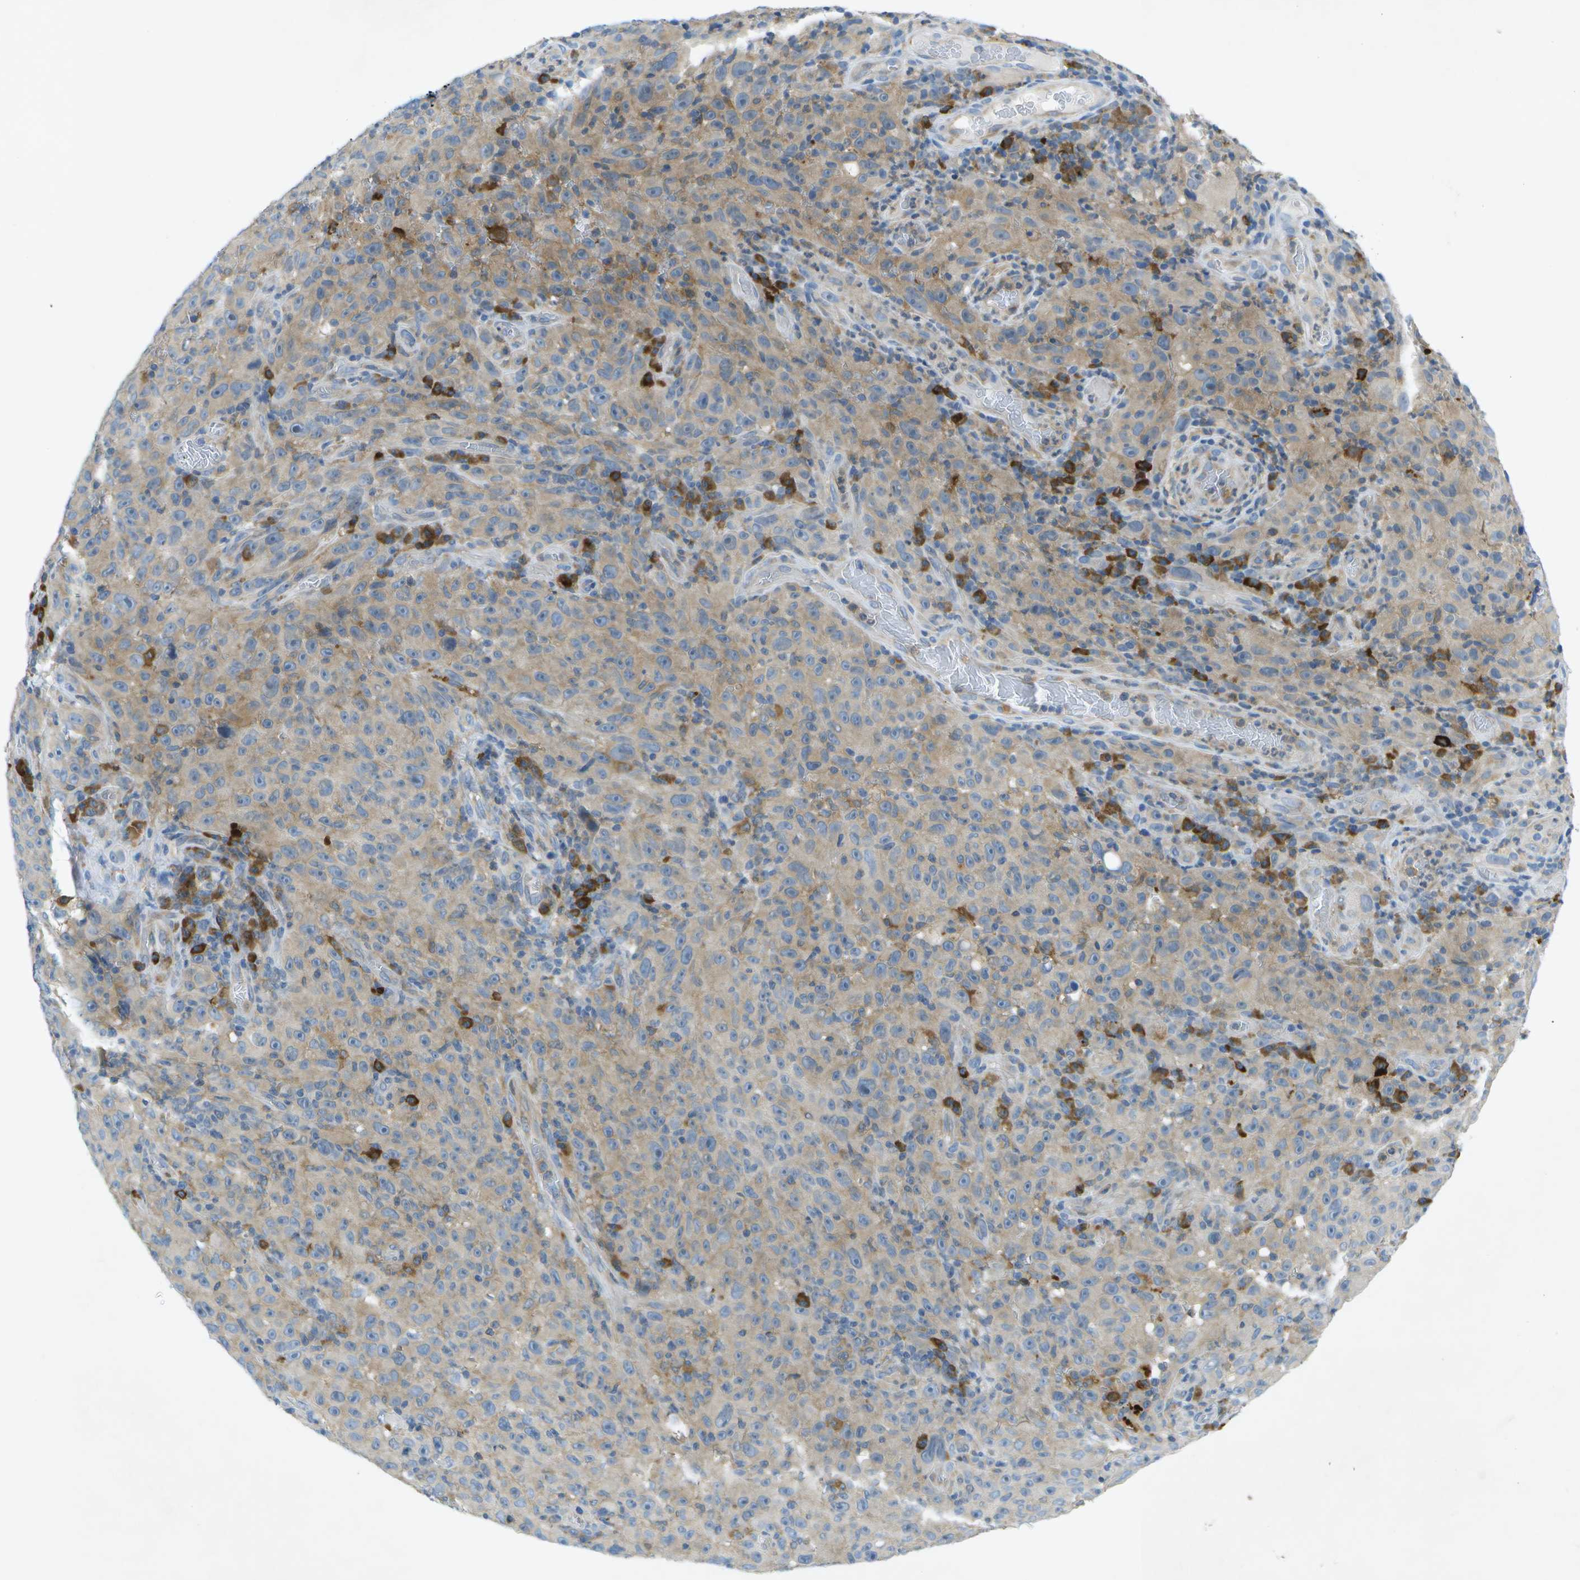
{"staining": {"intensity": "weak", "quantity": "<25%", "location": "cytoplasmic/membranous"}, "tissue": "melanoma", "cell_type": "Tumor cells", "image_type": "cancer", "snomed": [{"axis": "morphology", "description": "Malignant melanoma, NOS"}, {"axis": "topography", "description": "Skin"}], "caption": "Tumor cells are negative for protein expression in human melanoma.", "gene": "WNK2", "patient": {"sex": "female", "age": 82}}